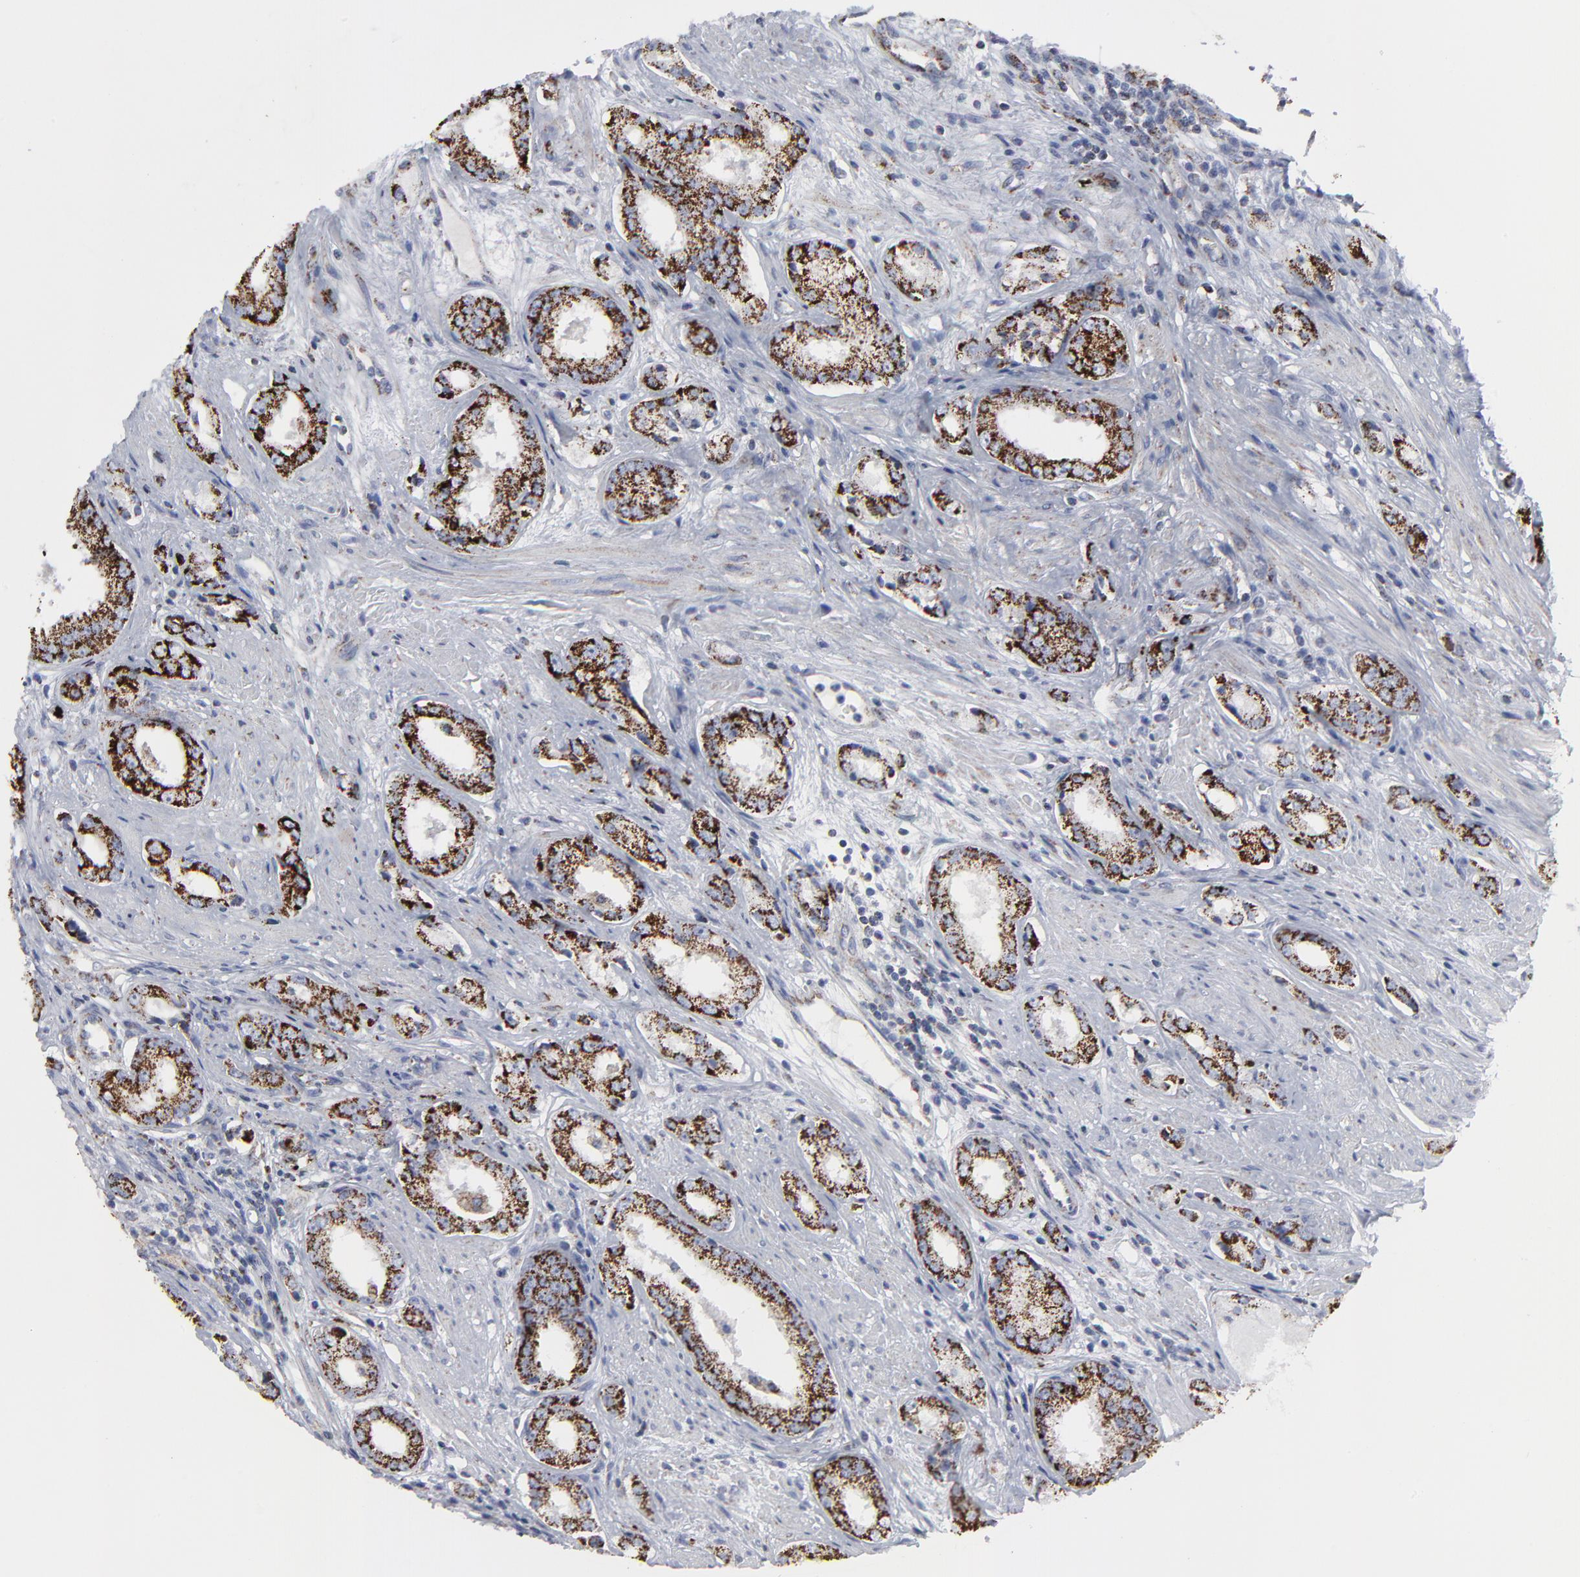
{"staining": {"intensity": "strong", "quantity": ">75%", "location": "cytoplasmic/membranous"}, "tissue": "prostate cancer", "cell_type": "Tumor cells", "image_type": "cancer", "snomed": [{"axis": "morphology", "description": "Adenocarcinoma, Medium grade"}, {"axis": "topography", "description": "Prostate"}], "caption": "High-power microscopy captured an IHC photomicrograph of prostate cancer (medium-grade adenocarcinoma), revealing strong cytoplasmic/membranous staining in approximately >75% of tumor cells. Using DAB (3,3'-diaminobenzidine) (brown) and hematoxylin (blue) stains, captured at high magnification using brightfield microscopy.", "gene": "TXNRD2", "patient": {"sex": "male", "age": 53}}